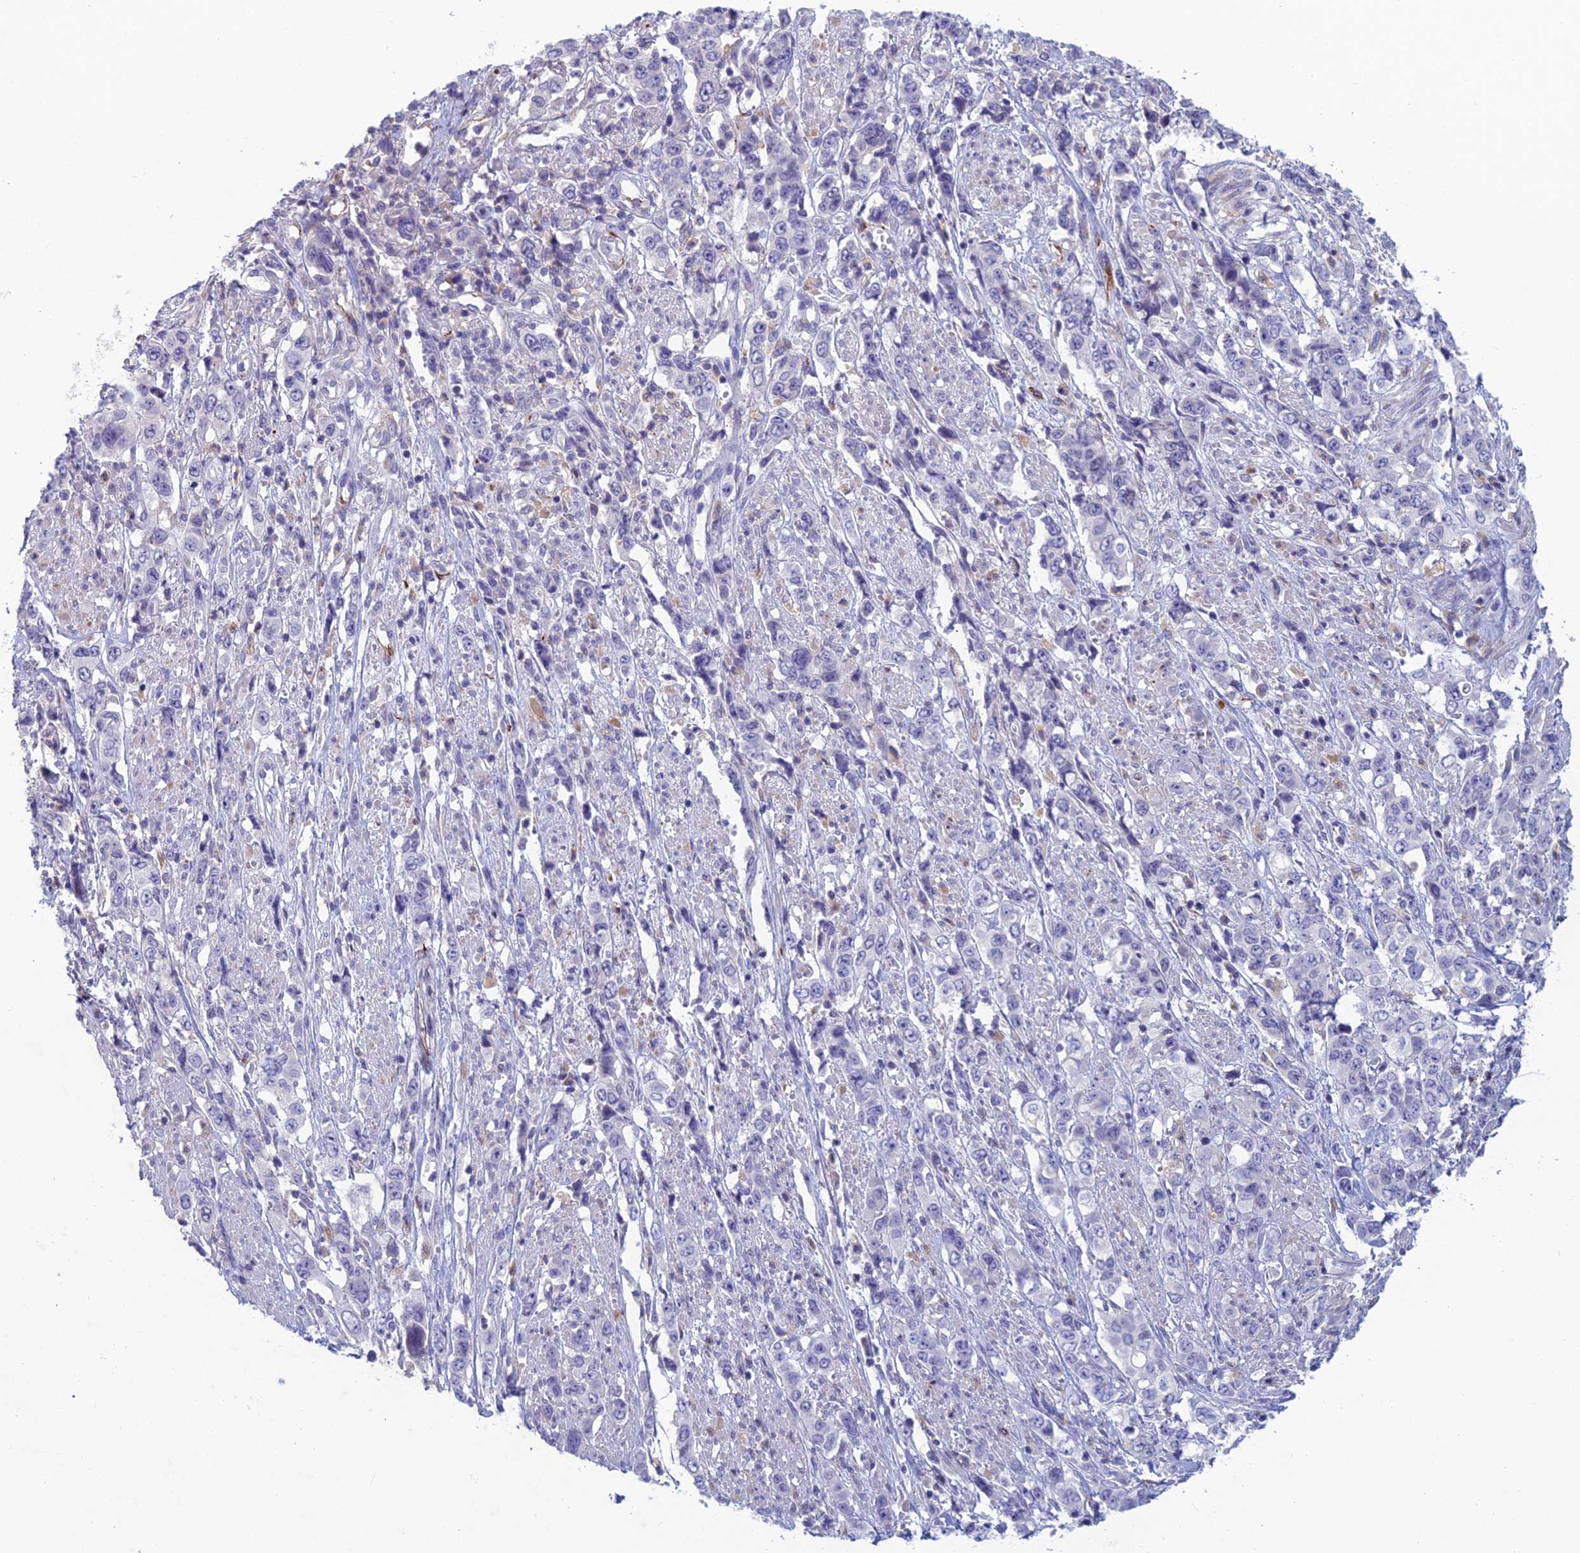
{"staining": {"intensity": "negative", "quantity": "none", "location": "none"}, "tissue": "stomach cancer", "cell_type": "Tumor cells", "image_type": "cancer", "snomed": [{"axis": "morphology", "description": "Adenocarcinoma, NOS"}, {"axis": "topography", "description": "Stomach, upper"}], "caption": "High power microscopy photomicrograph of an immunohistochemistry micrograph of adenocarcinoma (stomach), revealing no significant positivity in tumor cells.", "gene": "FERD3L", "patient": {"sex": "male", "age": 62}}